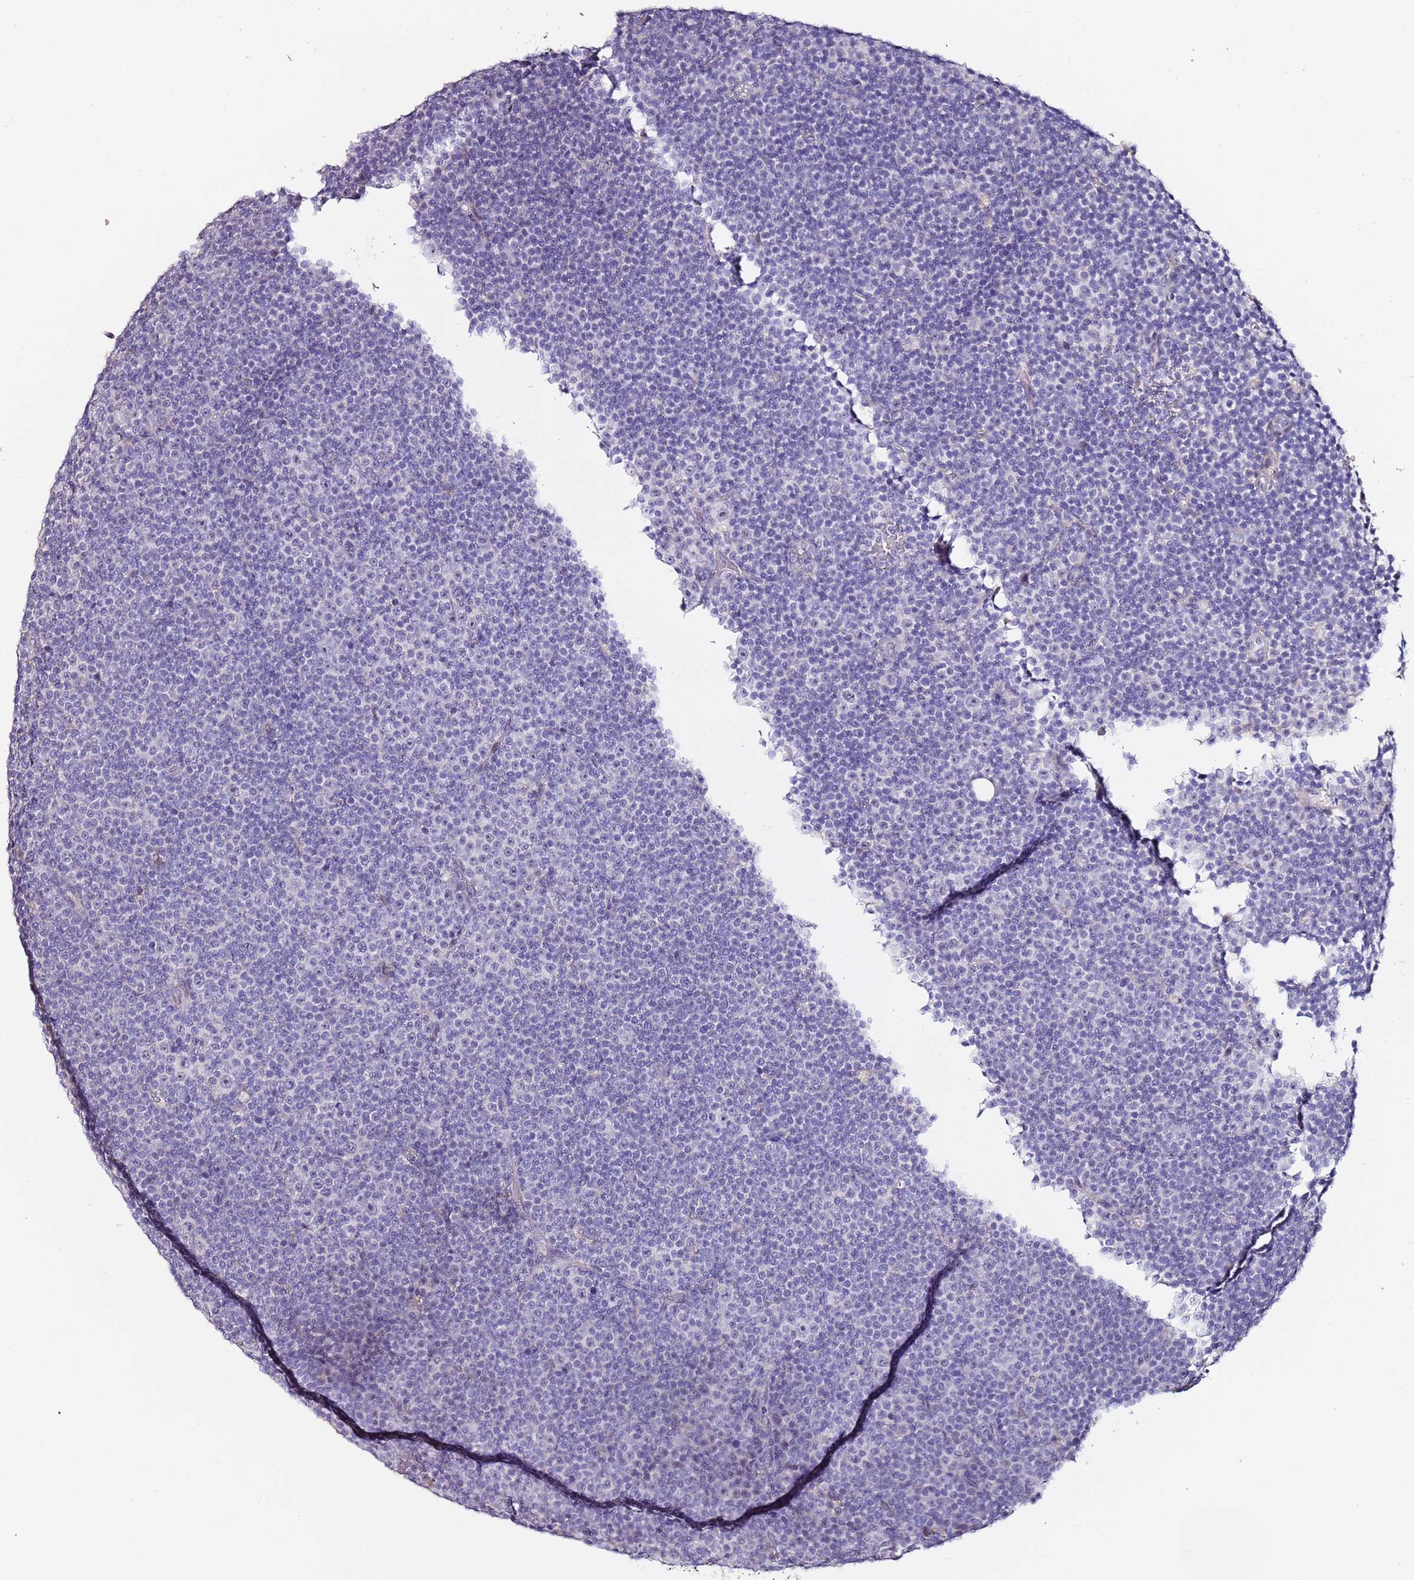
{"staining": {"intensity": "negative", "quantity": "none", "location": "none"}, "tissue": "lymphoma", "cell_type": "Tumor cells", "image_type": "cancer", "snomed": [{"axis": "morphology", "description": "Malignant lymphoma, non-Hodgkin's type, Low grade"}, {"axis": "topography", "description": "Lymph node"}], "caption": "Tumor cells show no significant expression in lymphoma.", "gene": "C3orf80", "patient": {"sex": "female", "age": 67}}